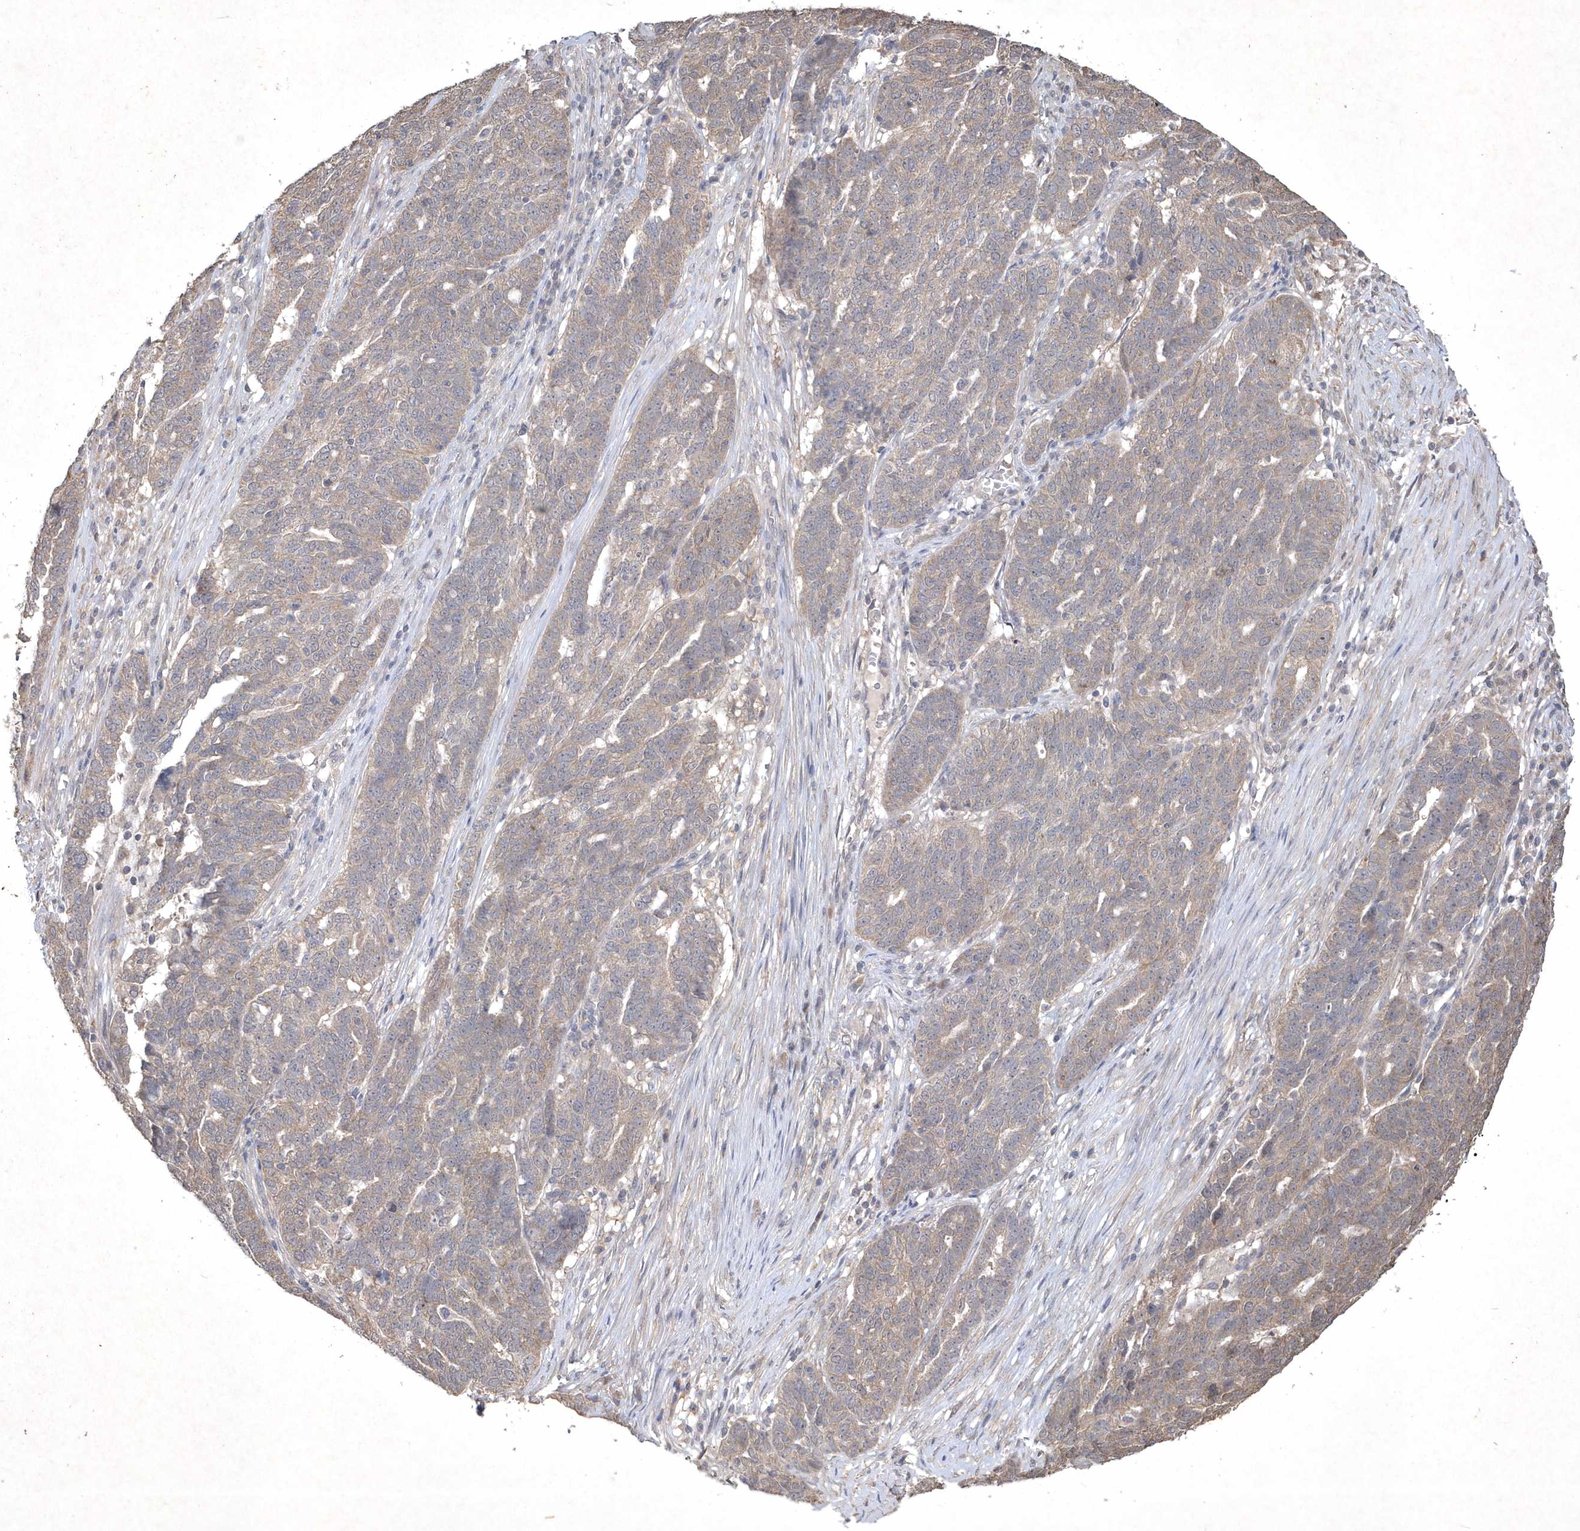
{"staining": {"intensity": "weak", "quantity": "<25%", "location": "cytoplasmic/membranous"}, "tissue": "ovarian cancer", "cell_type": "Tumor cells", "image_type": "cancer", "snomed": [{"axis": "morphology", "description": "Cystadenocarcinoma, serous, NOS"}, {"axis": "topography", "description": "Ovary"}], "caption": "Ovarian cancer (serous cystadenocarcinoma) was stained to show a protein in brown. There is no significant staining in tumor cells.", "gene": "AKR7A2", "patient": {"sex": "female", "age": 59}}